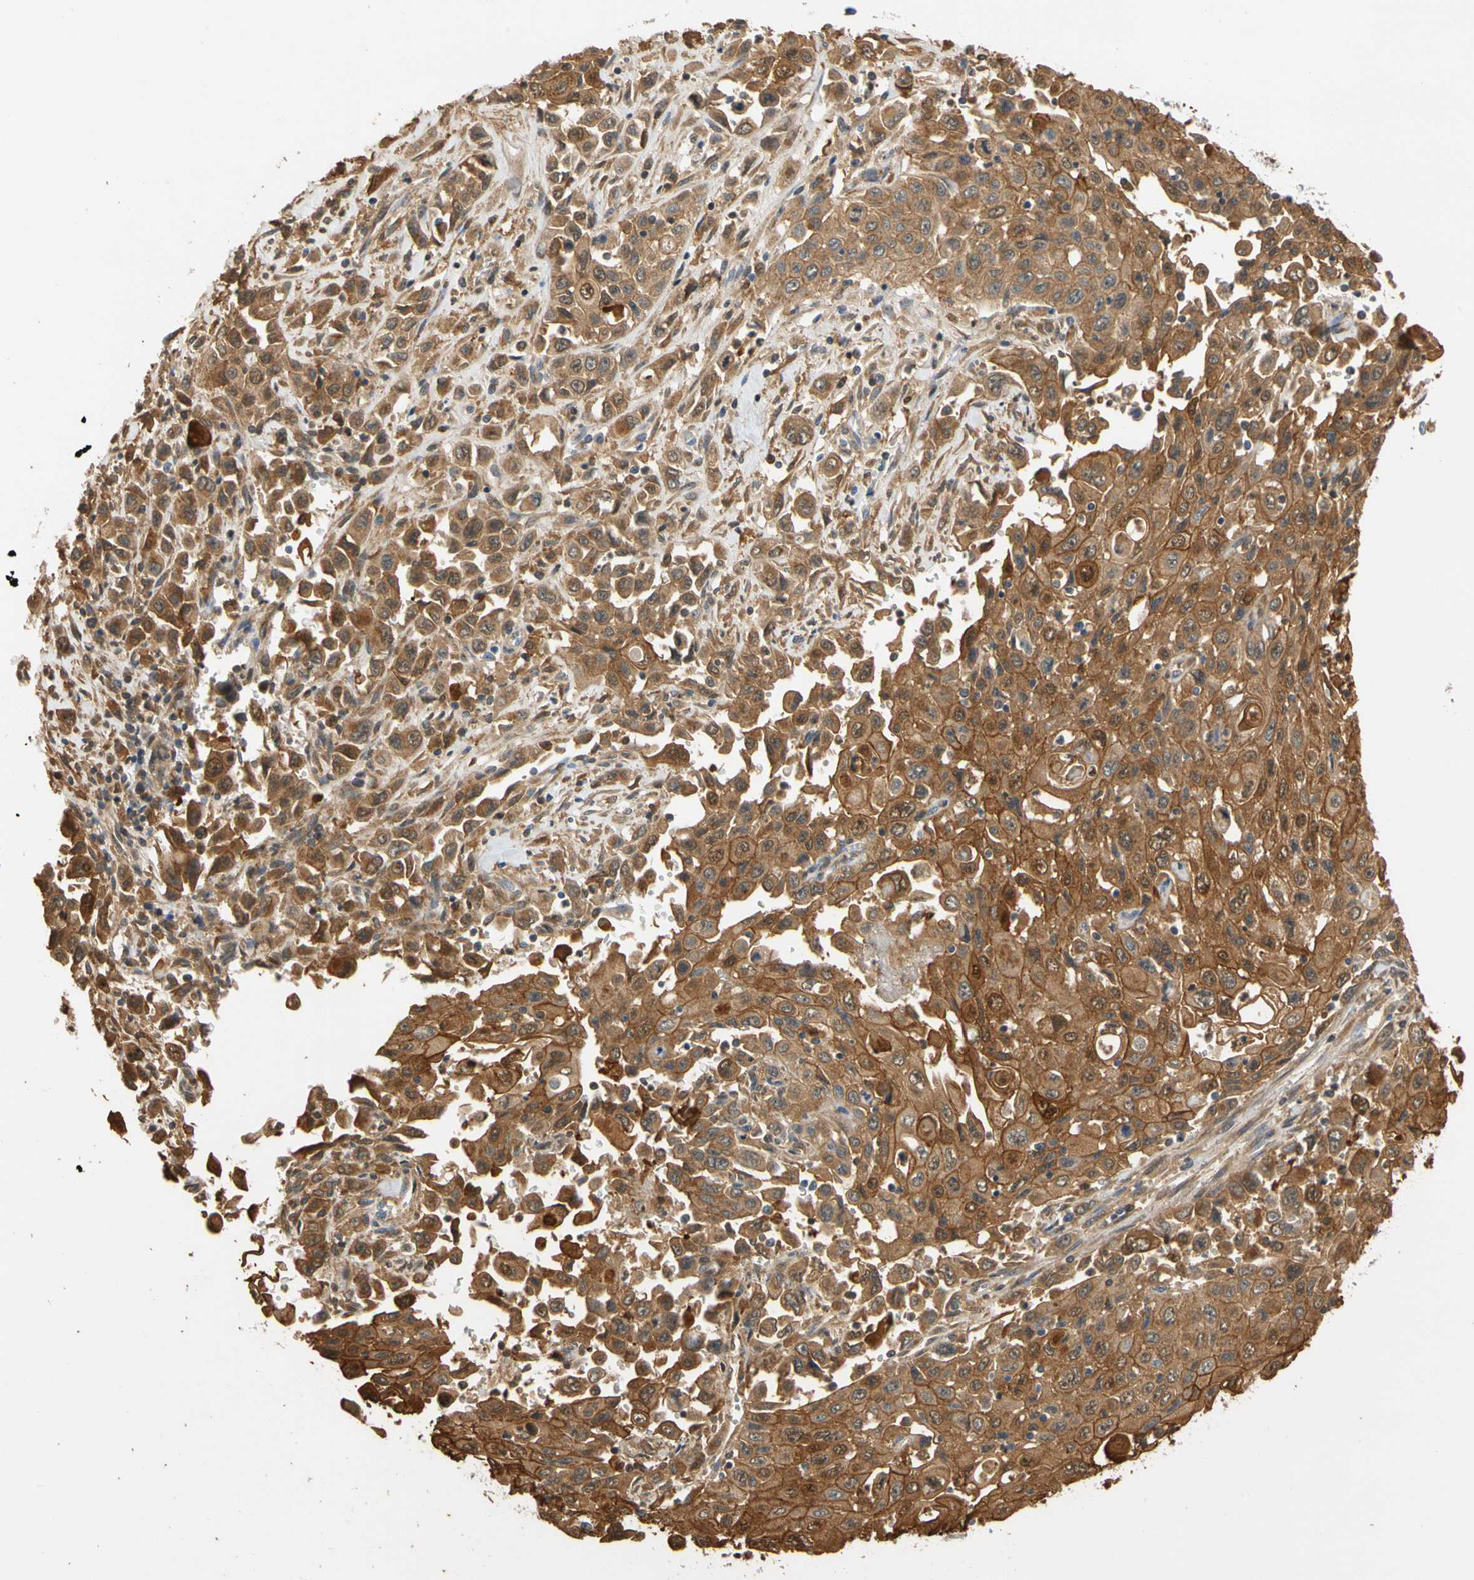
{"staining": {"intensity": "strong", "quantity": ">75%", "location": "cytoplasmic/membranous"}, "tissue": "pancreatic cancer", "cell_type": "Tumor cells", "image_type": "cancer", "snomed": [{"axis": "morphology", "description": "Adenocarcinoma, NOS"}, {"axis": "topography", "description": "Pancreas"}], "caption": "Immunohistochemical staining of human adenocarcinoma (pancreatic) reveals strong cytoplasmic/membranous protein staining in about >75% of tumor cells.", "gene": "GPSM2", "patient": {"sex": "male", "age": 70}}